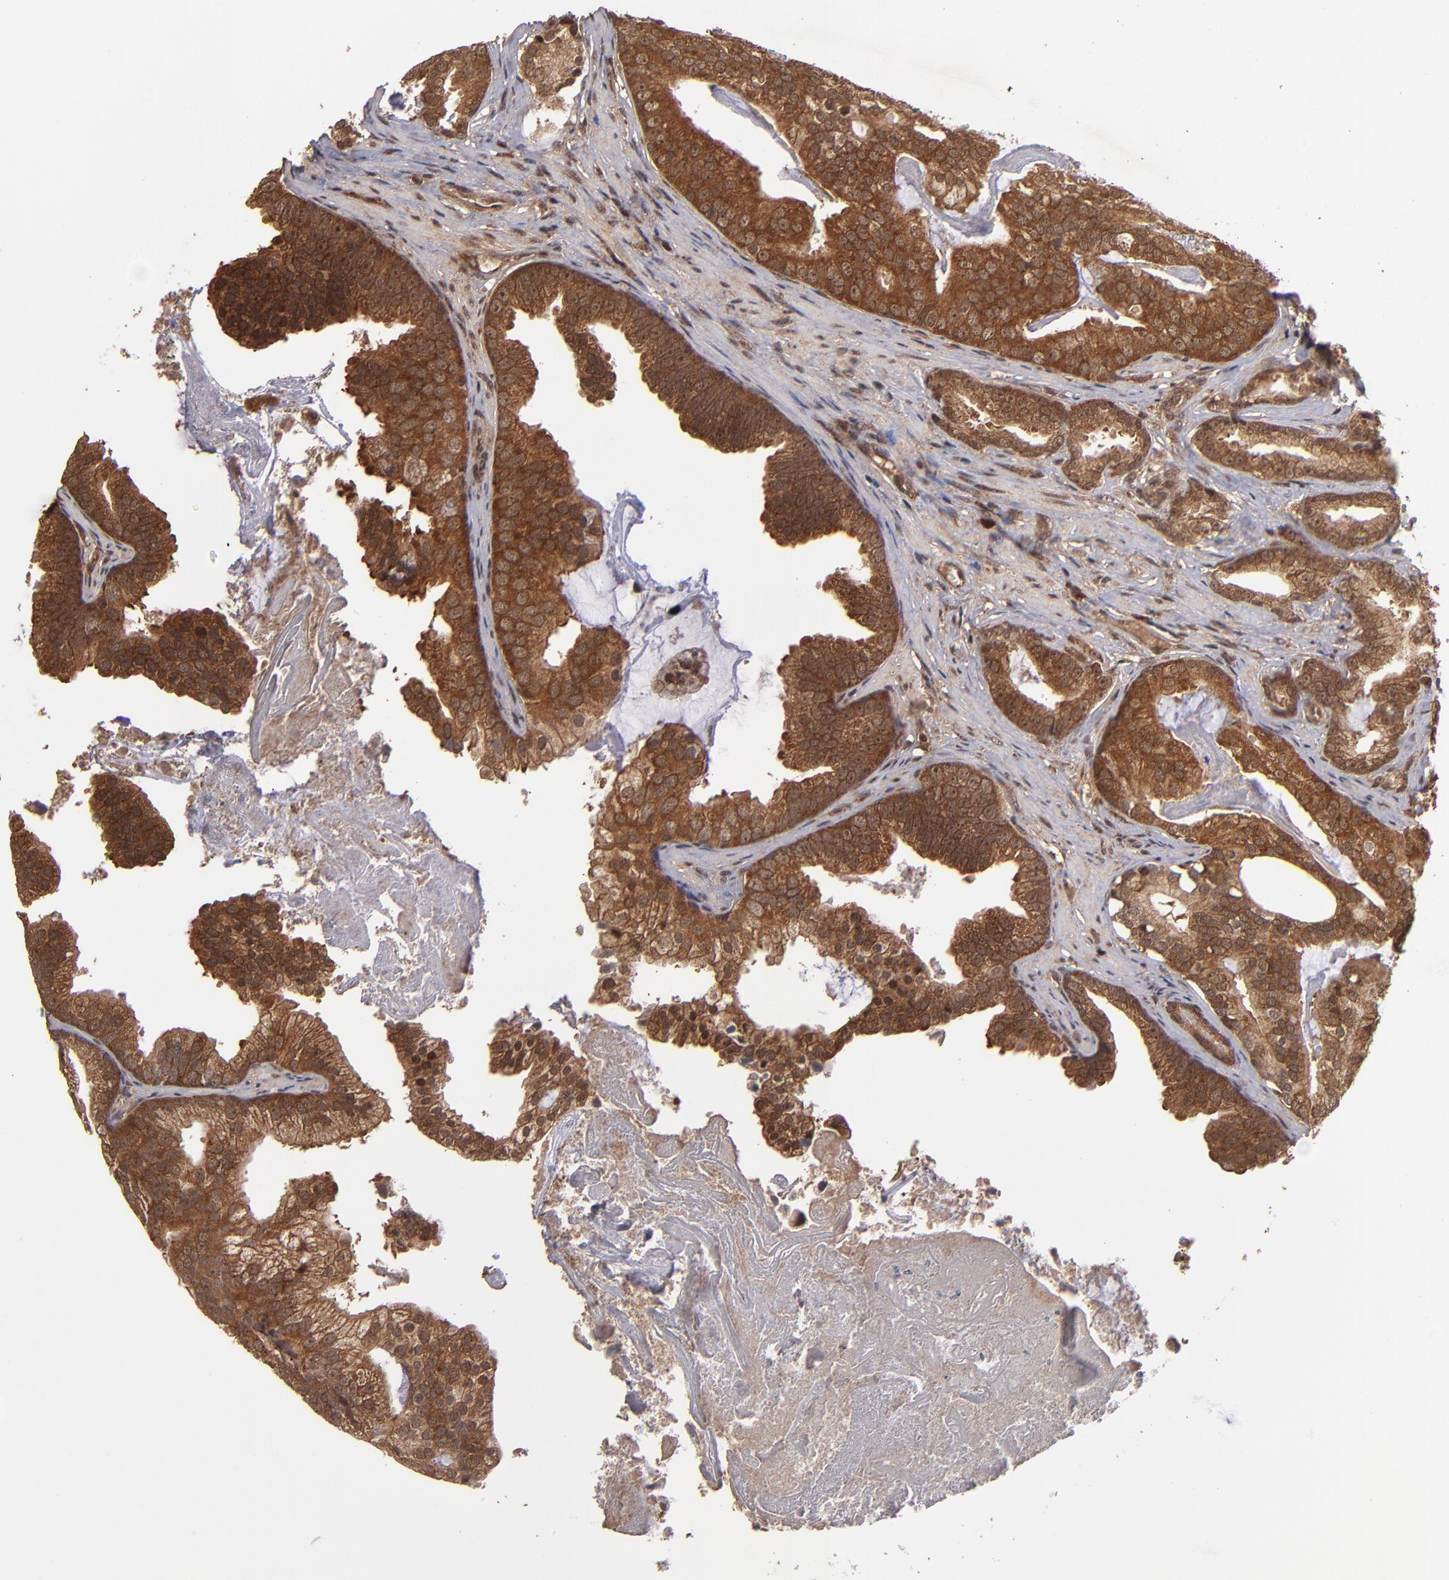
{"staining": {"intensity": "strong", "quantity": ">75%", "location": "cytoplasmic/membranous"}, "tissue": "prostate cancer", "cell_type": "Tumor cells", "image_type": "cancer", "snomed": [{"axis": "morphology", "description": "Adenocarcinoma, Low grade"}, {"axis": "topography", "description": "Prostate"}], "caption": "Strong cytoplasmic/membranous staining is identified in approximately >75% of tumor cells in prostate low-grade adenocarcinoma.", "gene": "NFE2L2", "patient": {"sex": "male", "age": 58}}